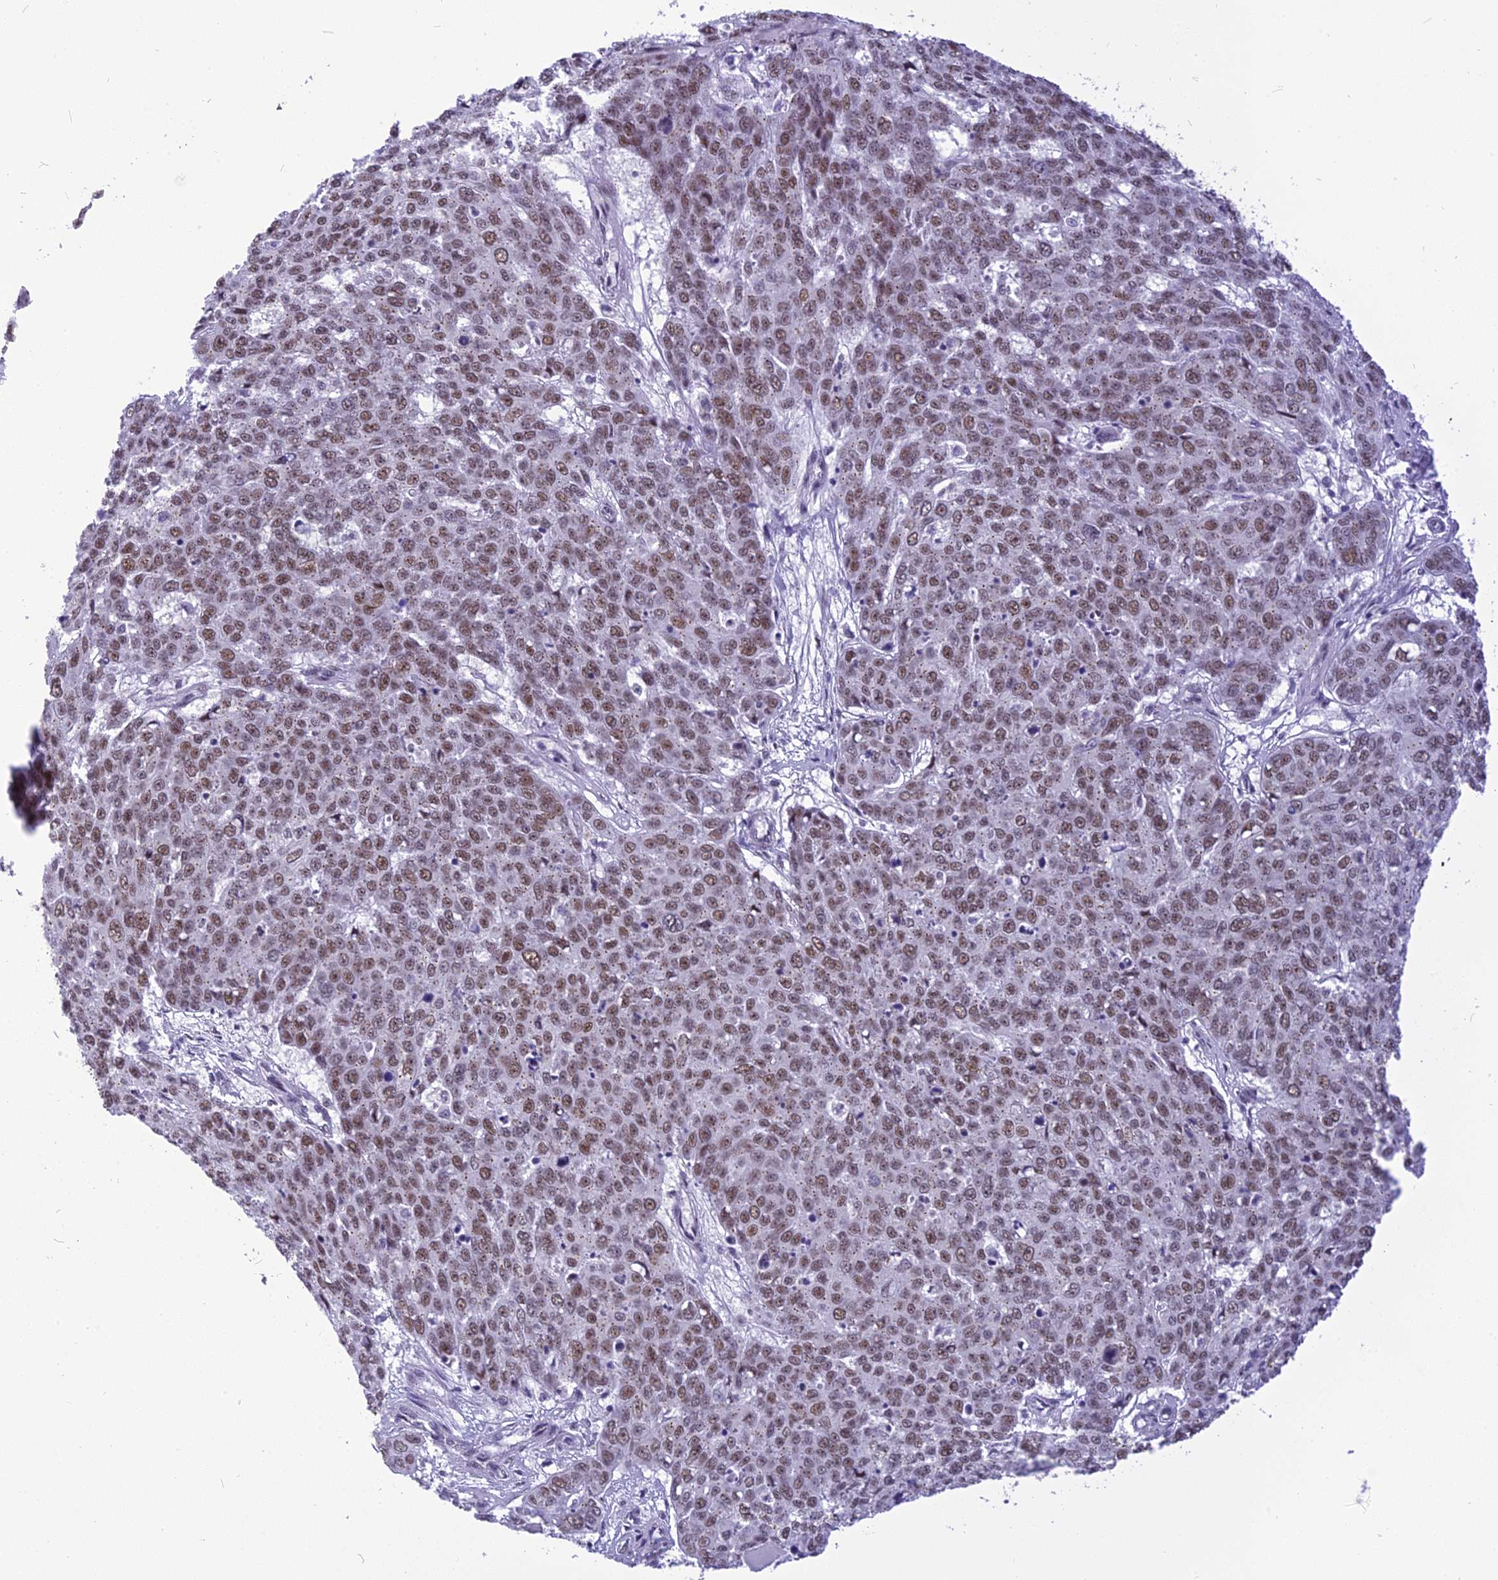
{"staining": {"intensity": "moderate", "quantity": ">75%", "location": "nuclear"}, "tissue": "skin cancer", "cell_type": "Tumor cells", "image_type": "cancer", "snomed": [{"axis": "morphology", "description": "Squamous cell carcinoma, NOS"}, {"axis": "topography", "description": "Skin"}], "caption": "Immunohistochemistry (DAB) staining of human skin cancer (squamous cell carcinoma) displays moderate nuclear protein staining in about >75% of tumor cells. The staining is performed using DAB brown chromogen to label protein expression. The nuclei are counter-stained blue using hematoxylin.", "gene": "IRF2BP1", "patient": {"sex": "male", "age": 71}}